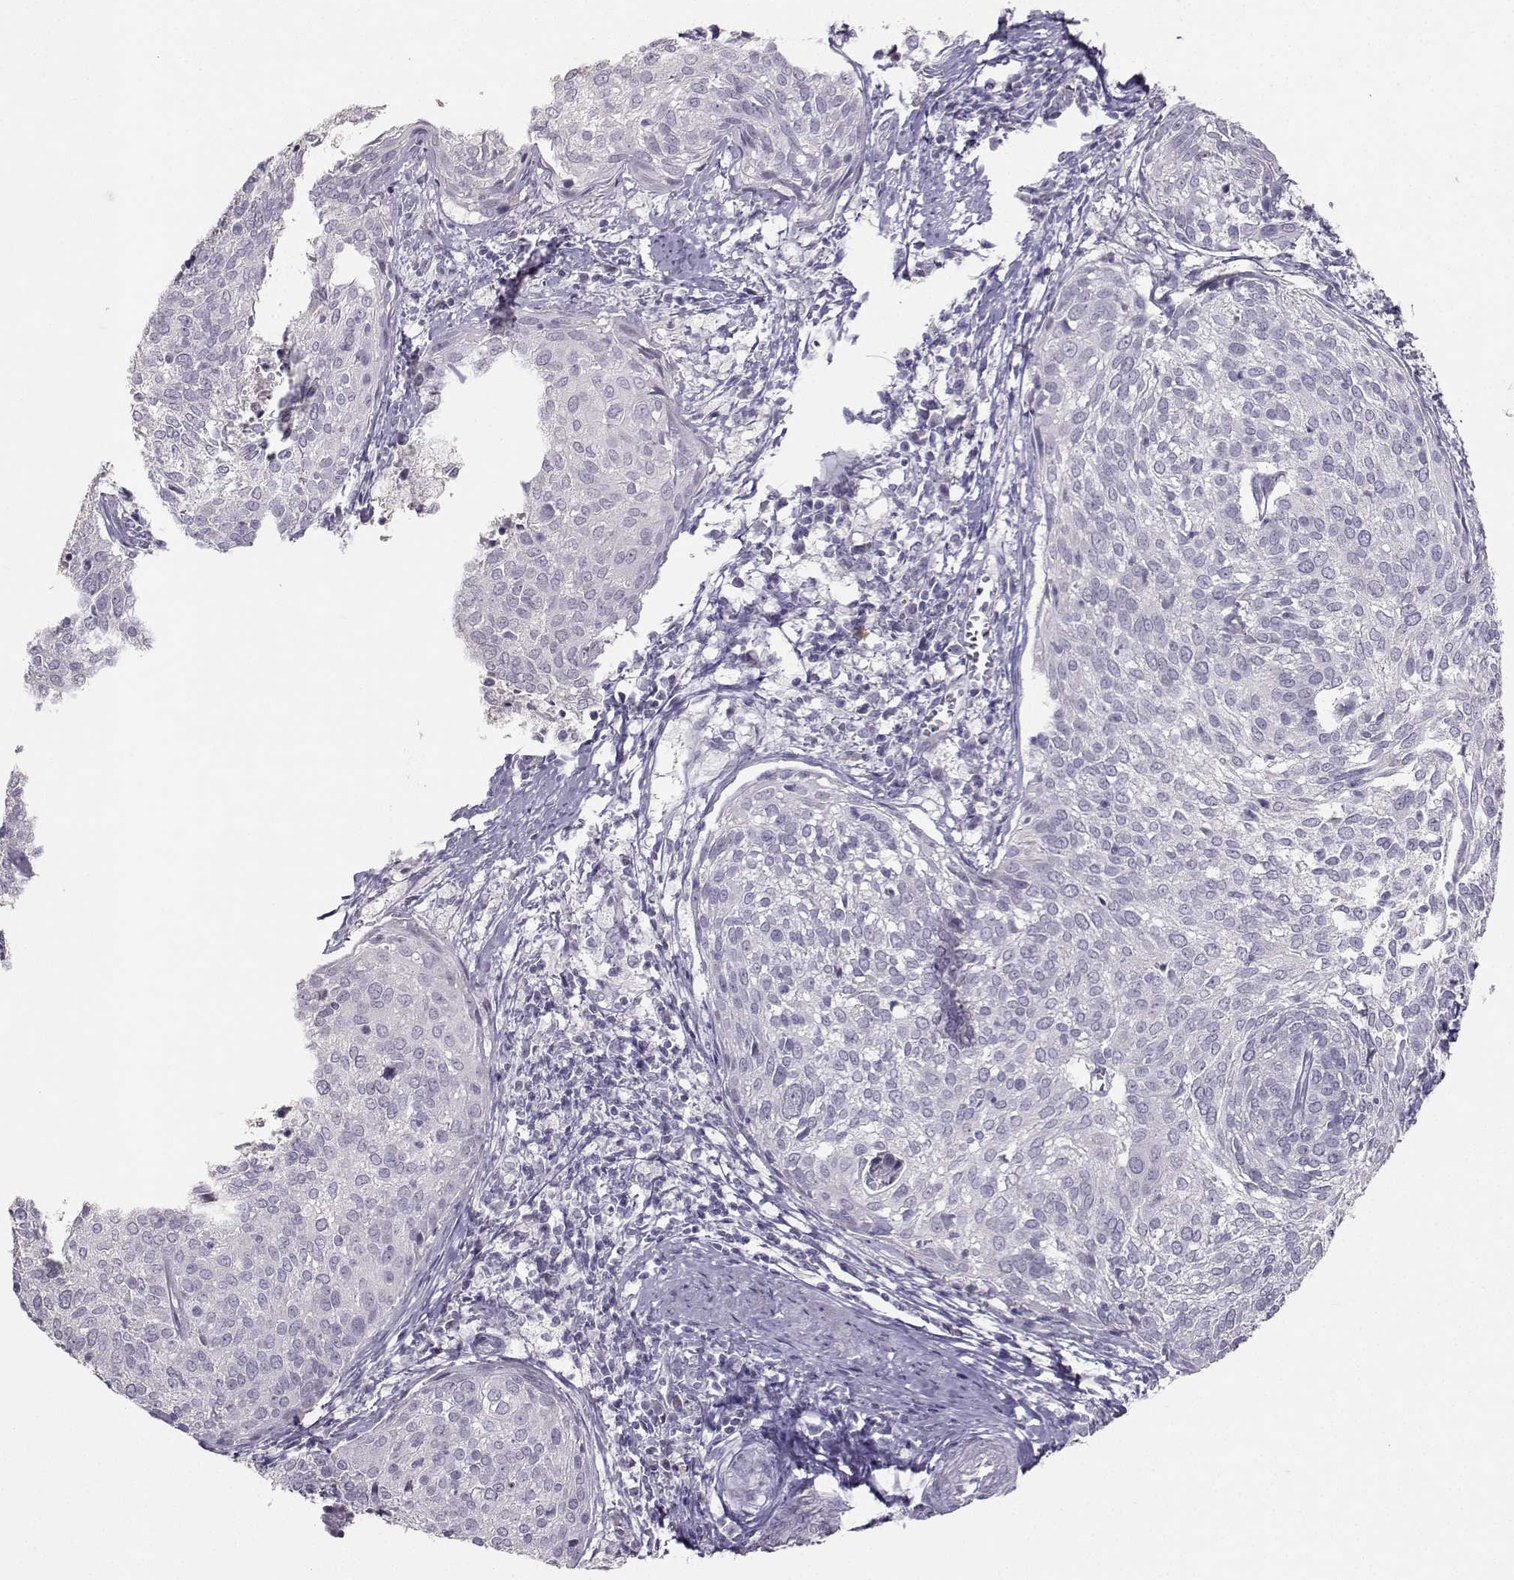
{"staining": {"intensity": "negative", "quantity": "none", "location": "none"}, "tissue": "cervical cancer", "cell_type": "Tumor cells", "image_type": "cancer", "snomed": [{"axis": "morphology", "description": "Squamous cell carcinoma, NOS"}, {"axis": "topography", "description": "Cervix"}], "caption": "This is an immunohistochemistry (IHC) photomicrograph of cervical cancer. There is no positivity in tumor cells.", "gene": "PKP2", "patient": {"sex": "female", "age": 39}}